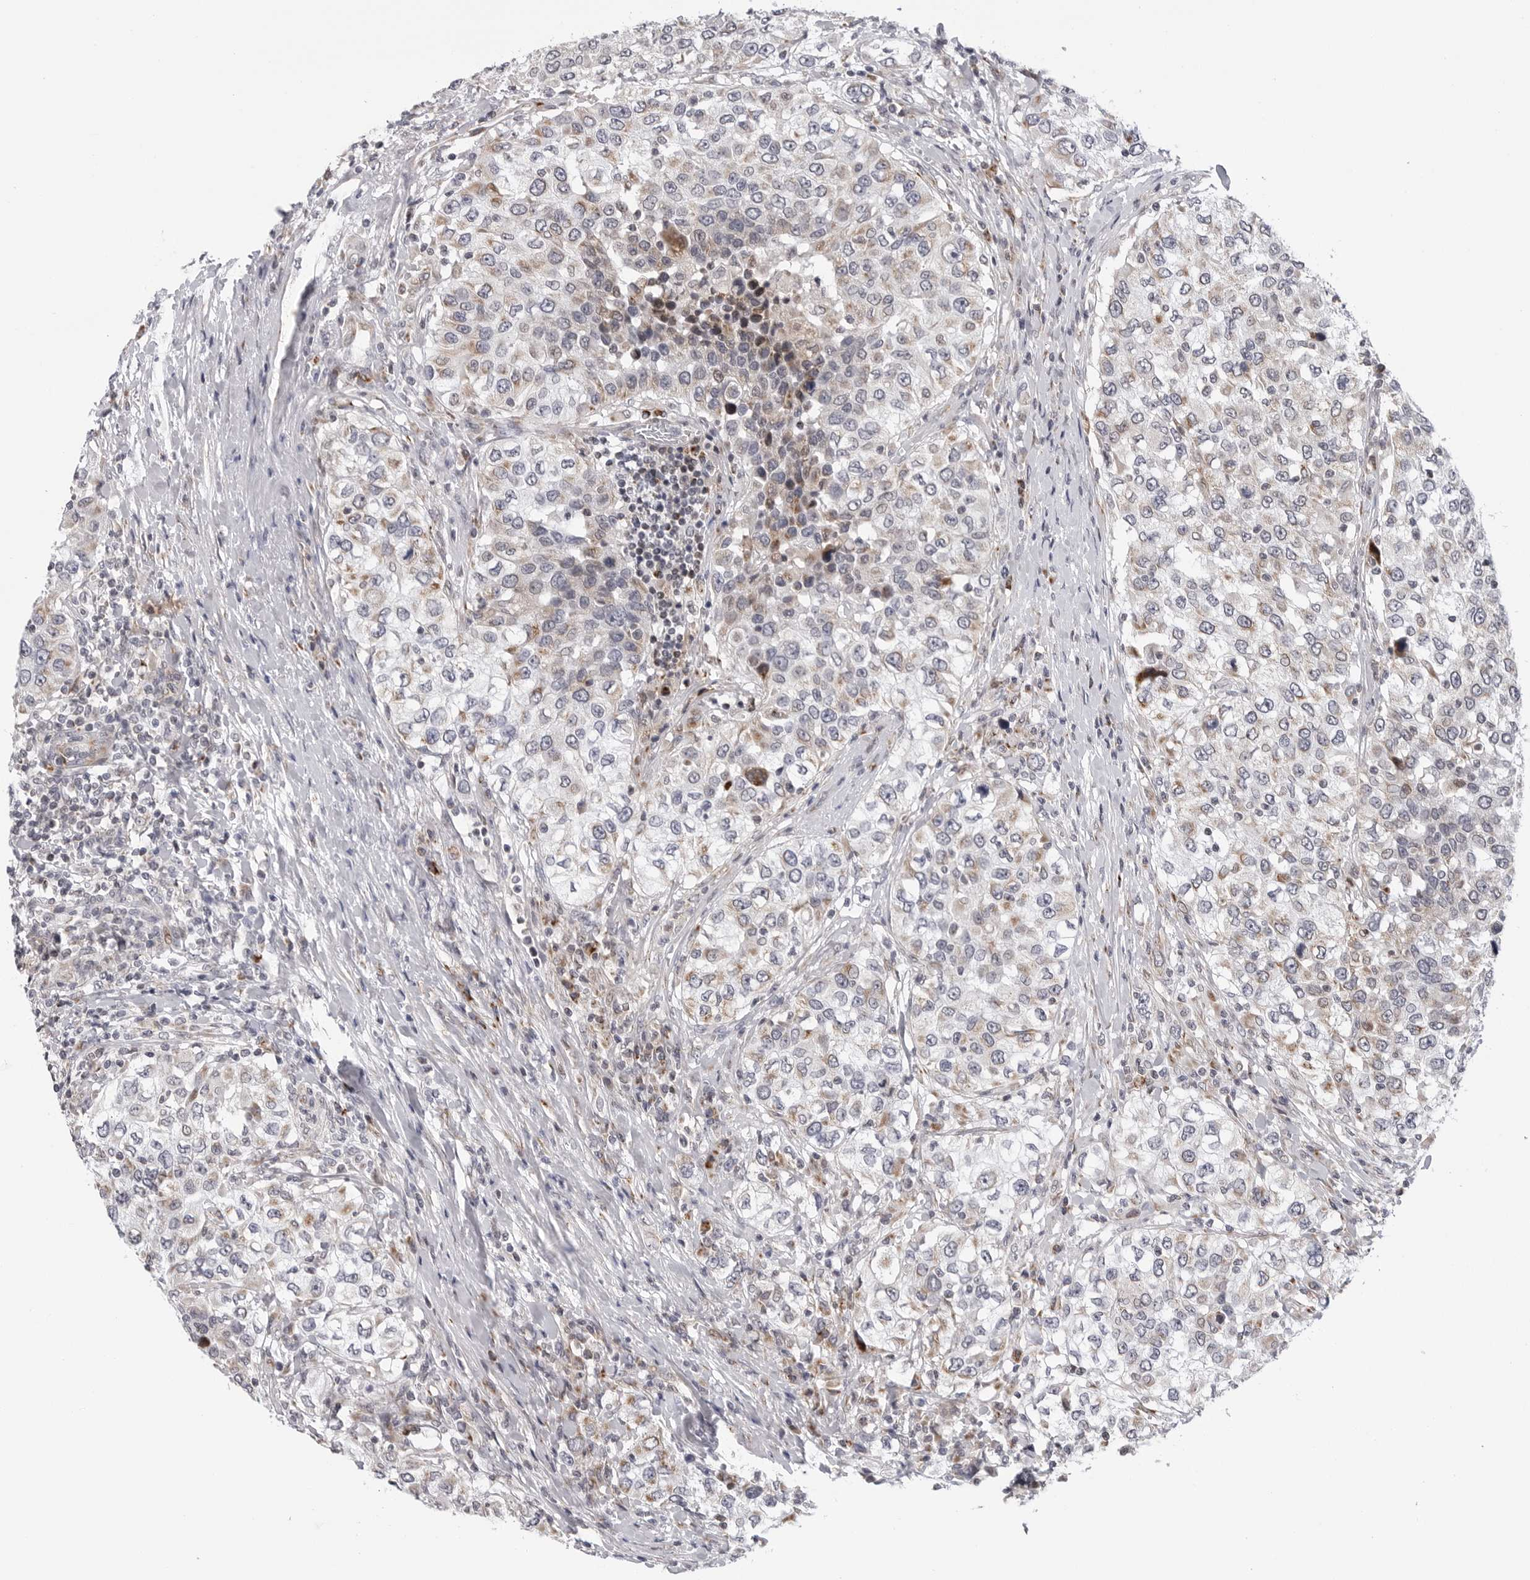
{"staining": {"intensity": "weak", "quantity": "25%-75%", "location": "cytoplasmic/membranous"}, "tissue": "urothelial cancer", "cell_type": "Tumor cells", "image_type": "cancer", "snomed": [{"axis": "morphology", "description": "Urothelial carcinoma, High grade"}, {"axis": "topography", "description": "Urinary bladder"}], "caption": "This photomicrograph demonstrates immunohistochemistry staining of urothelial carcinoma (high-grade), with low weak cytoplasmic/membranous staining in approximately 25%-75% of tumor cells.", "gene": "CDK20", "patient": {"sex": "female", "age": 80}}